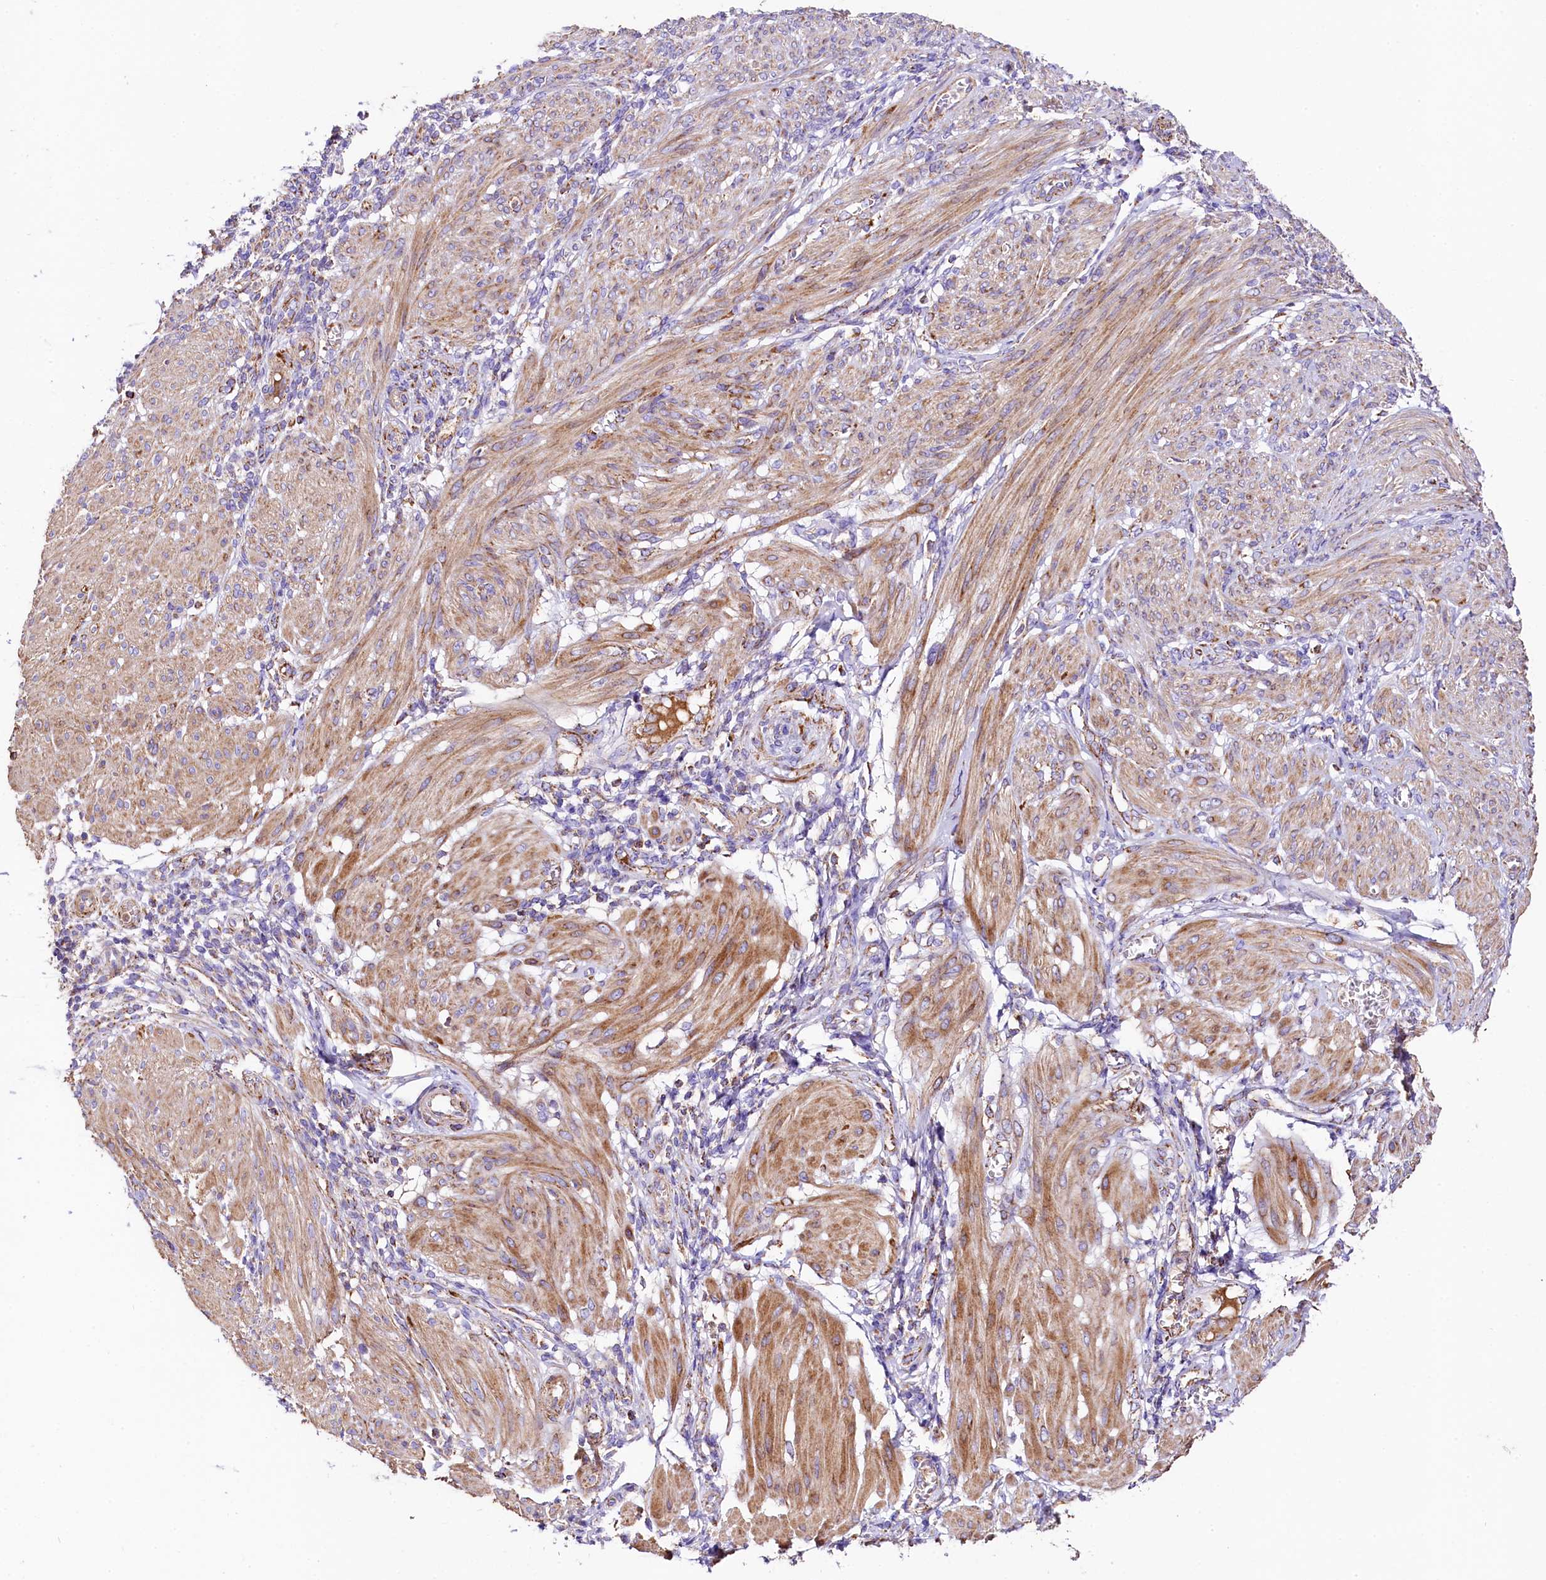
{"staining": {"intensity": "moderate", "quantity": ">75%", "location": "cytoplasmic/membranous"}, "tissue": "smooth muscle", "cell_type": "Smooth muscle cells", "image_type": "normal", "snomed": [{"axis": "morphology", "description": "Normal tissue, NOS"}, {"axis": "topography", "description": "Smooth muscle"}], "caption": "Smooth muscle cells exhibit moderate cytoplasmic/membranous staining in approximately >75% of cells in unremarkable smooth muscle.", "gene": "CLYBL", "patient": {"sex": "female", "age": 39}}